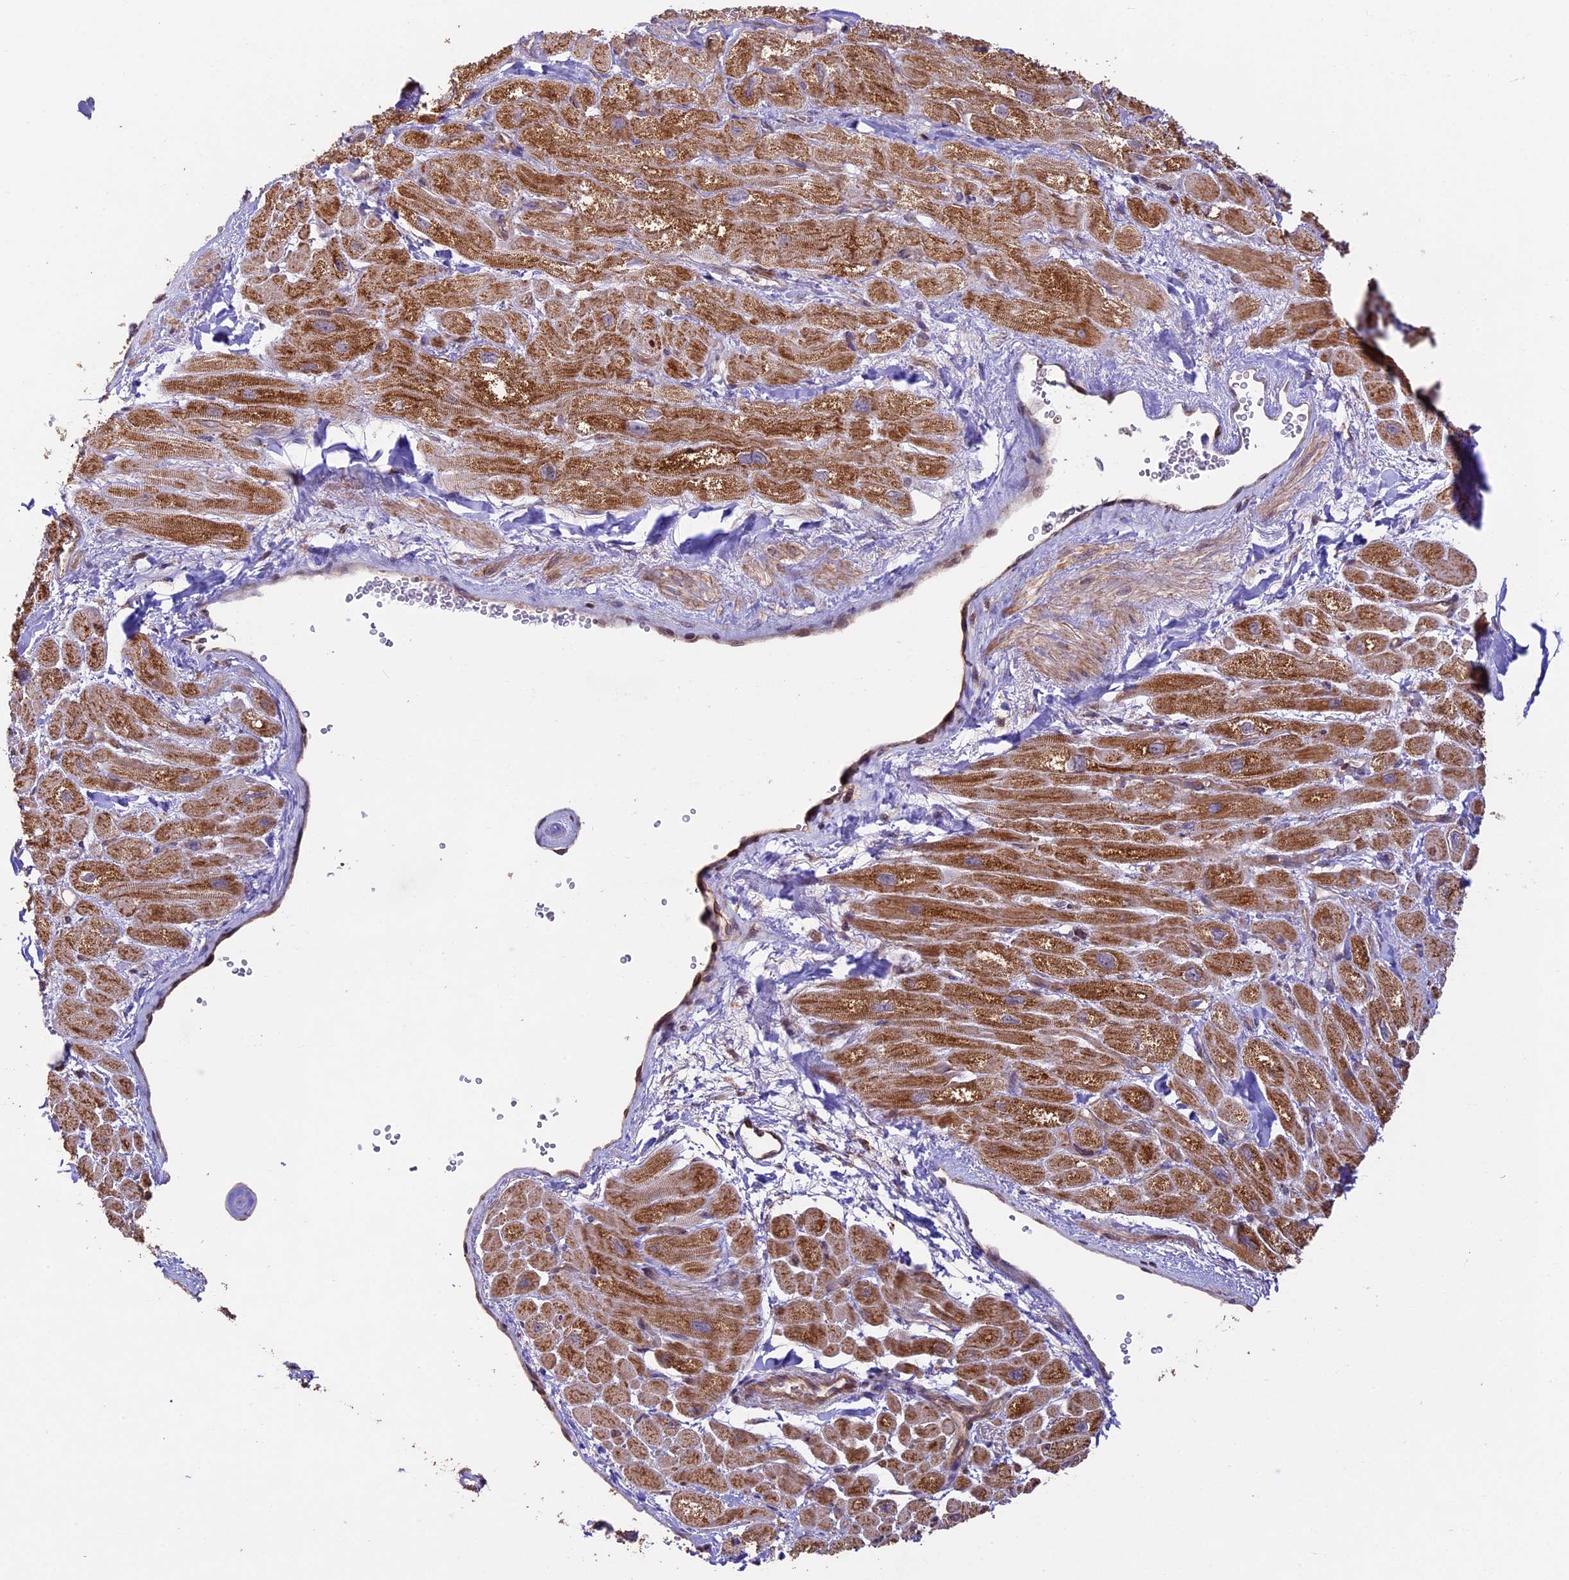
{"staining": {"intensity": "strong", "quantity": "25%-75%", "location": "cytoplasmic/membranous"}, "tissue": "heart muscle", "cell_type": "Cardiomyocytes", "image_type": "normal", "snomed": [{"axis": "morphology", "description": "Normal tissue, NOS"}, {"axis": "topography", "description": "Heart"}], "caption": "This histopathology image reveals normal heart muscle stained with immunohistochemistry (IHC) to label a protein in brown. The cytoplasmic/membranous of cardiomyocytes show strong positivity for the protein. Nuclei are counter-stained blue.", "gene": "BCAS4", "patient": {"sex": "male", "age": 65}}